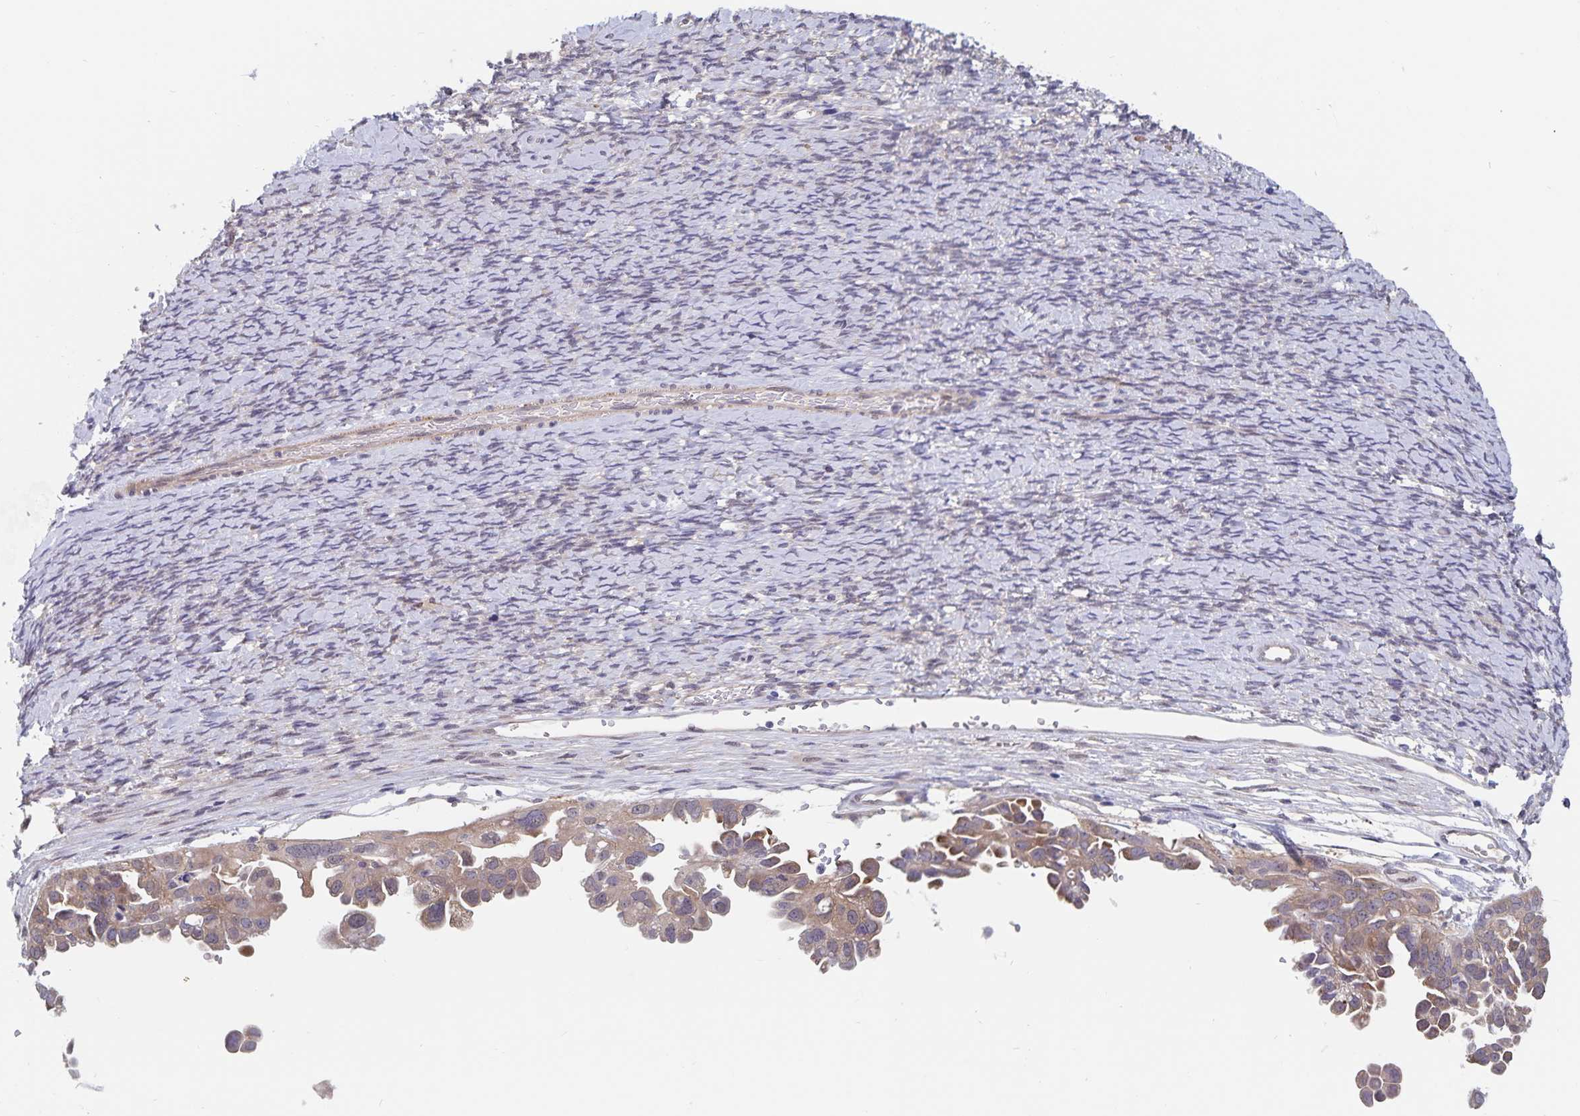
{"staining": {"intensity": "weak", "quantity": ">75%", "location": "cytoplasmic/membranous"}, "tissue": "ovarian cancer", "cell_type": "Tumor cells", "image_type": "cancer", "snomed": [{"axis": "morphology", "description": "Cystadenocarcinoma, serous, NOS"}, {"axis": "topography", "description": "Ovary"}], "caption": "An image of human ovarian cancer (serous cystadenocarcinoma) stained for a protein shows weak cytoplasmic/membranous brown staining in tumor cells. Immunohistochemistry stains the protein in brown and the nuclei are stained blue.", "gene": "BAG6", "patient": {"sex": "female", "age": 53}}